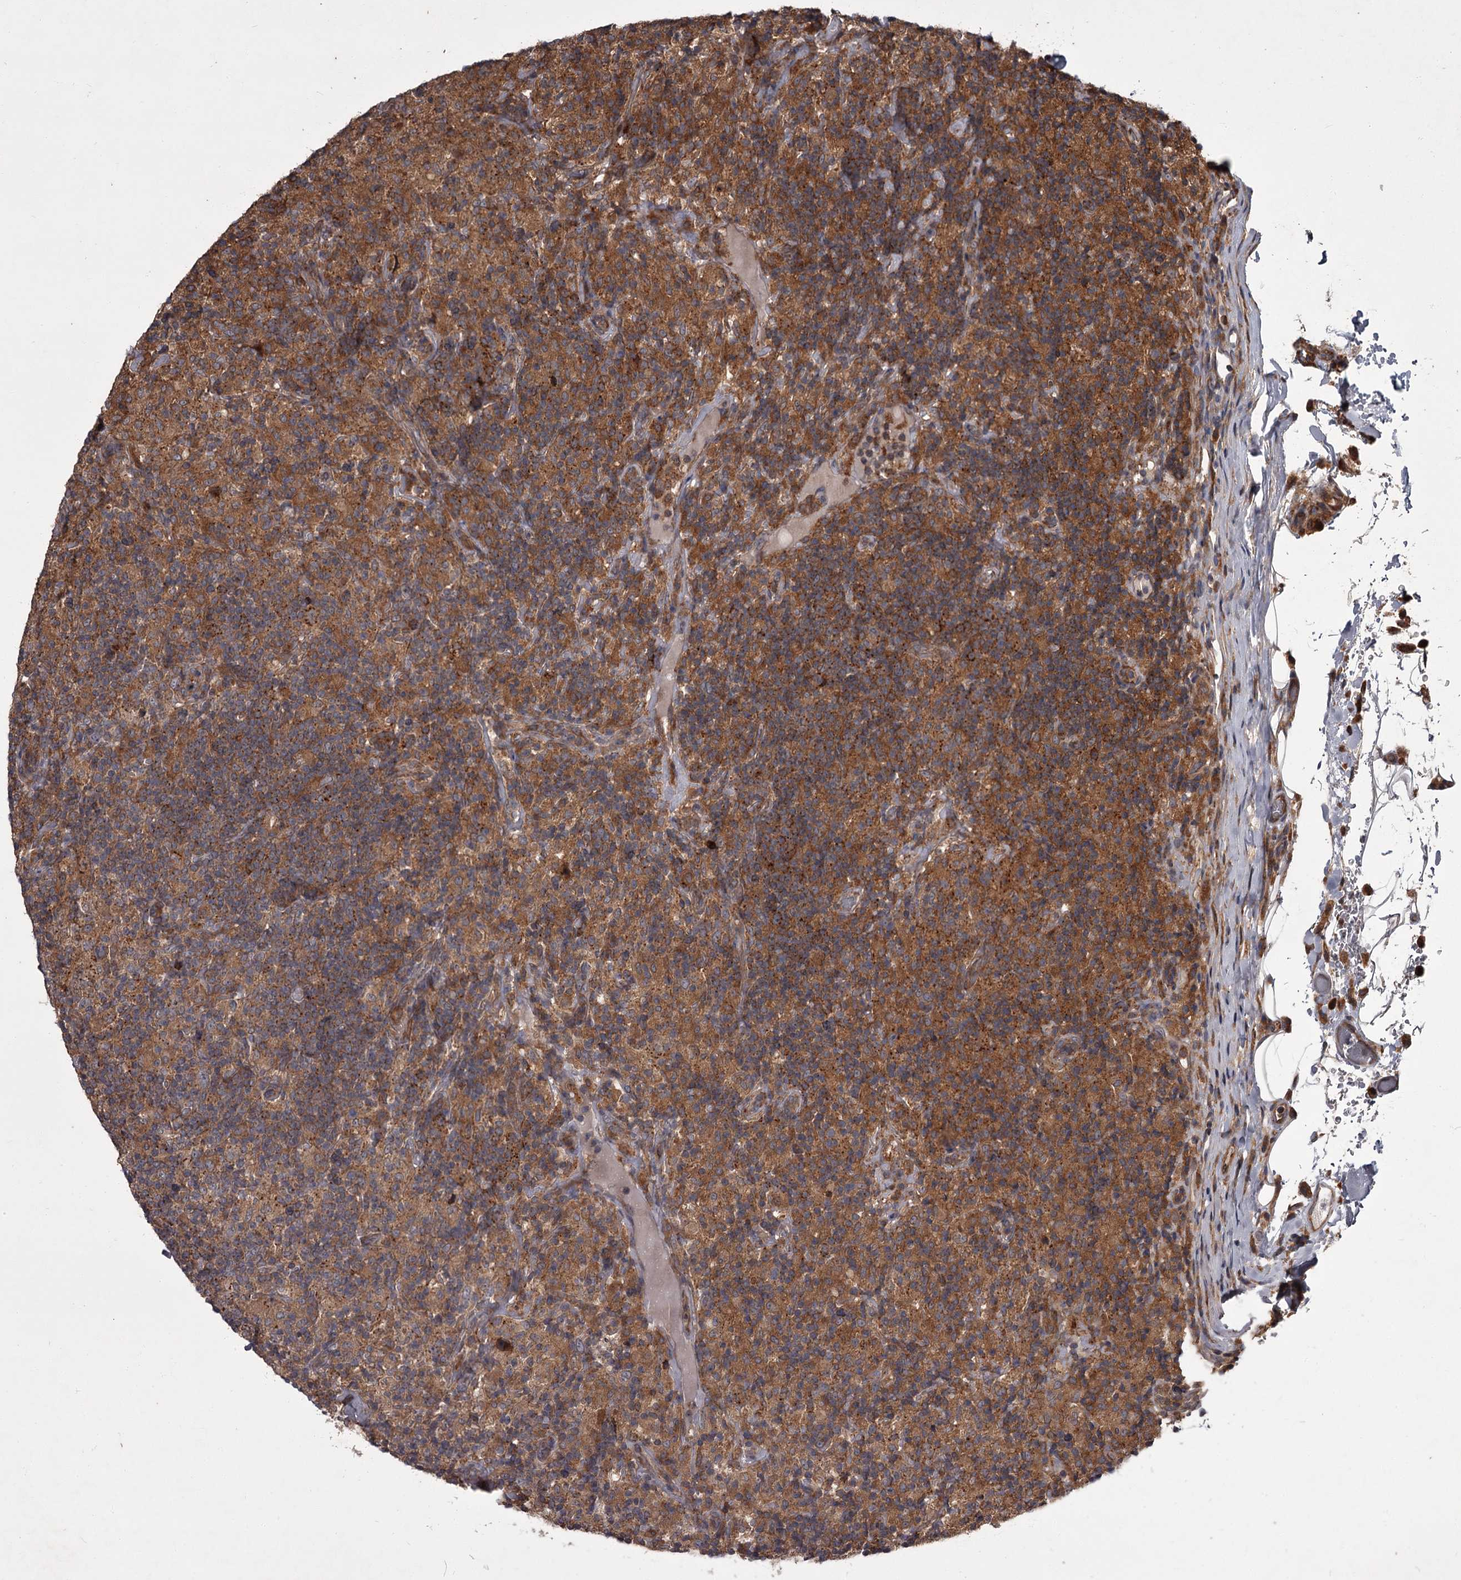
{"staining": {"intensity": "moderate", "quantity": "<25%", "location": "cytoplasmic/membranous"}, "tissue": "lymphoma", "cell_type": "Tumor cells", "image_type": "cancer", "snomed": [{"axis": "morphology", "description": "Hodgkin's disease, NOS"}, {"axis": "topography", "description": "Lymph node"}], "caption": "Immunohistochemical staining of human lymphoma demonstrates low levels of moderate cytoplasmic/membranous staining in about <25% of tumor cells.", "gene": "UNC93B1", "patient": {"sex": "male", "age": 70}}